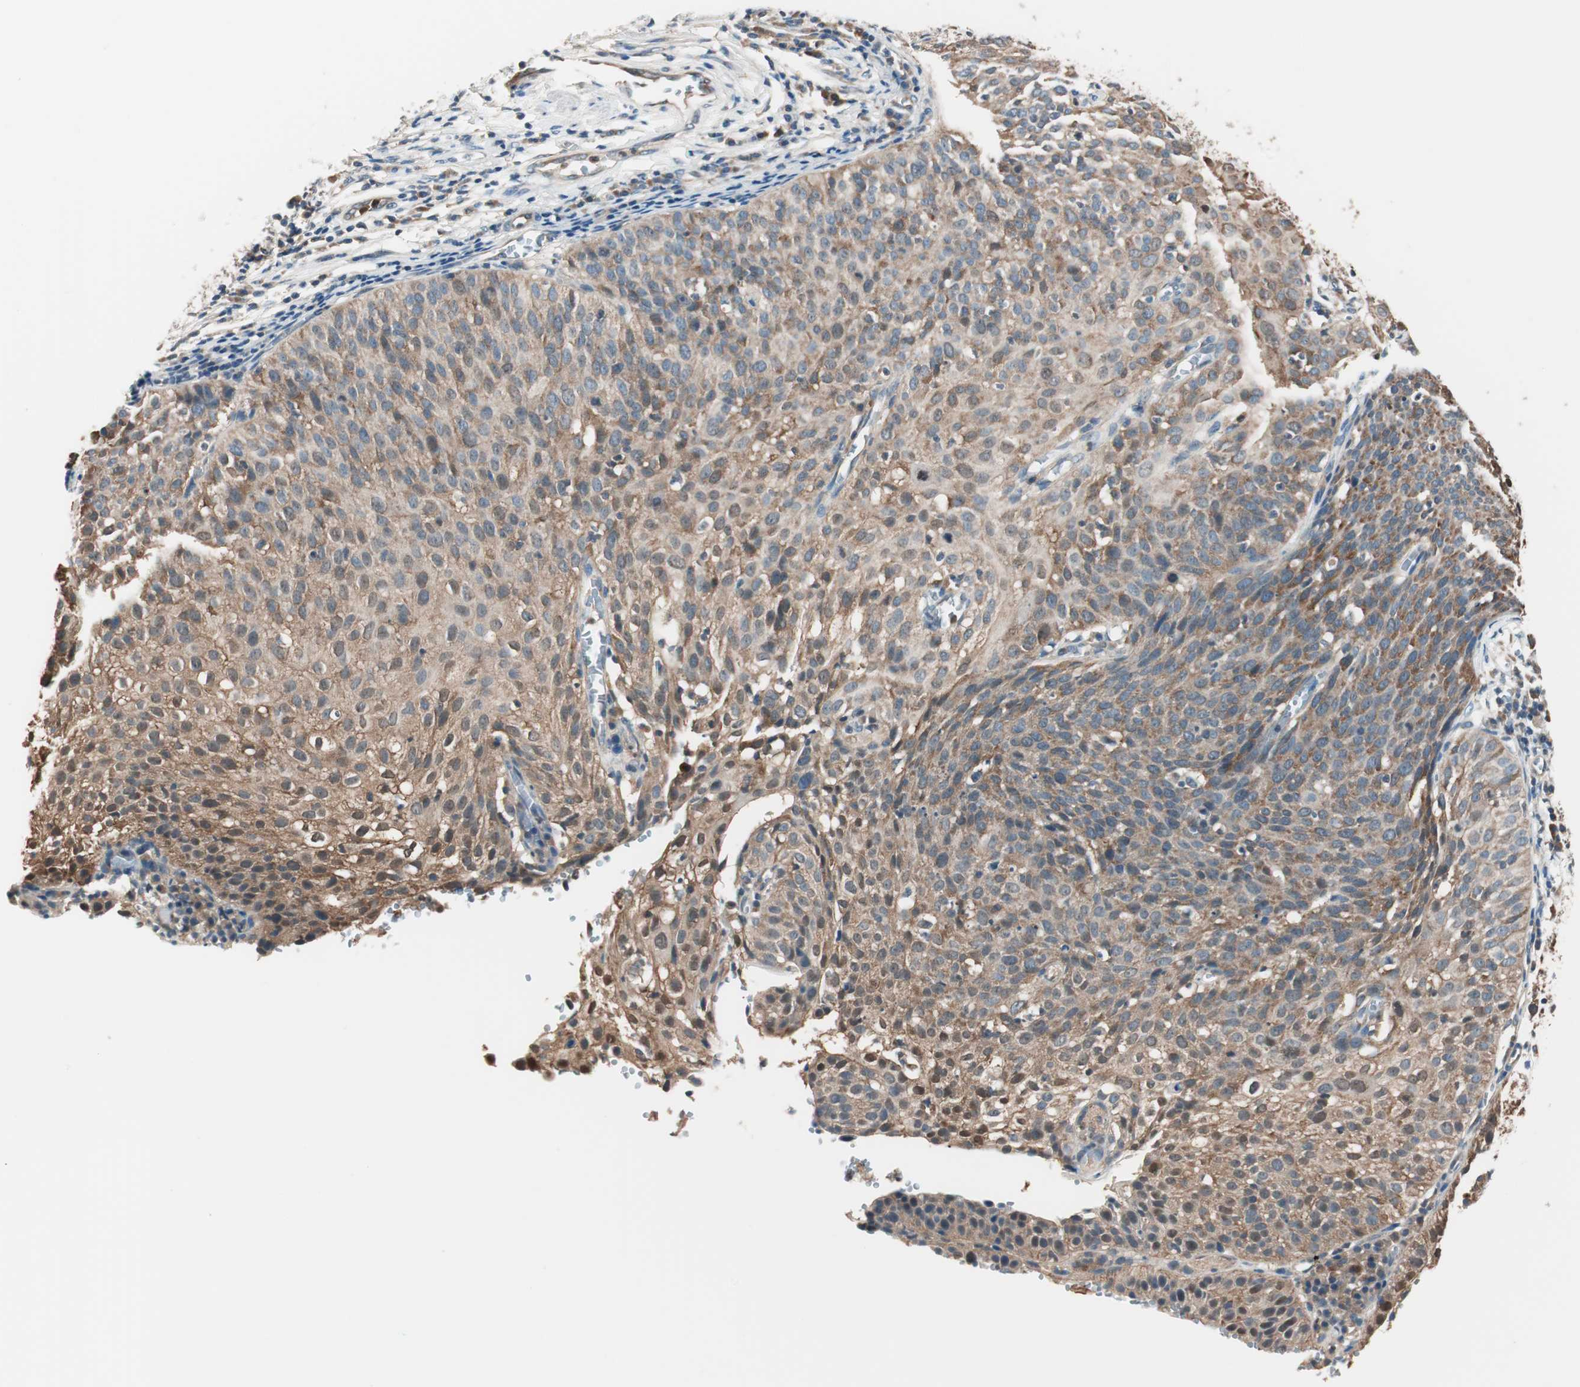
{"staining": {"intensity": "moderate", "quantity": ">75%", "location": "cytoplasmic/membranous"}, "tissue": "cervical cancer", "cell_type": "Tumor cells", "image_type": "cancer", "snomed": [{"axis": "morphology", "description": "Squamous cell carcinoma, NOS"}, {"axis": "topography", "description": "Cervix"}], "caption": "High-magnification brightfield microscopy of cervical squamous cell carcinoma stained with DAB (3,3'-diaminobenzidine) (brown) and counterstained with hematoxylin (blue). tumor cells exhibit moderate cytoplasmic/membranous staining is seen in approximately>75% of cells. (brown staining indicates protein expression, while blue staining denotes nuclei).", "gene": "TSG101", "patient": {"sex": "female", "age": 38}}